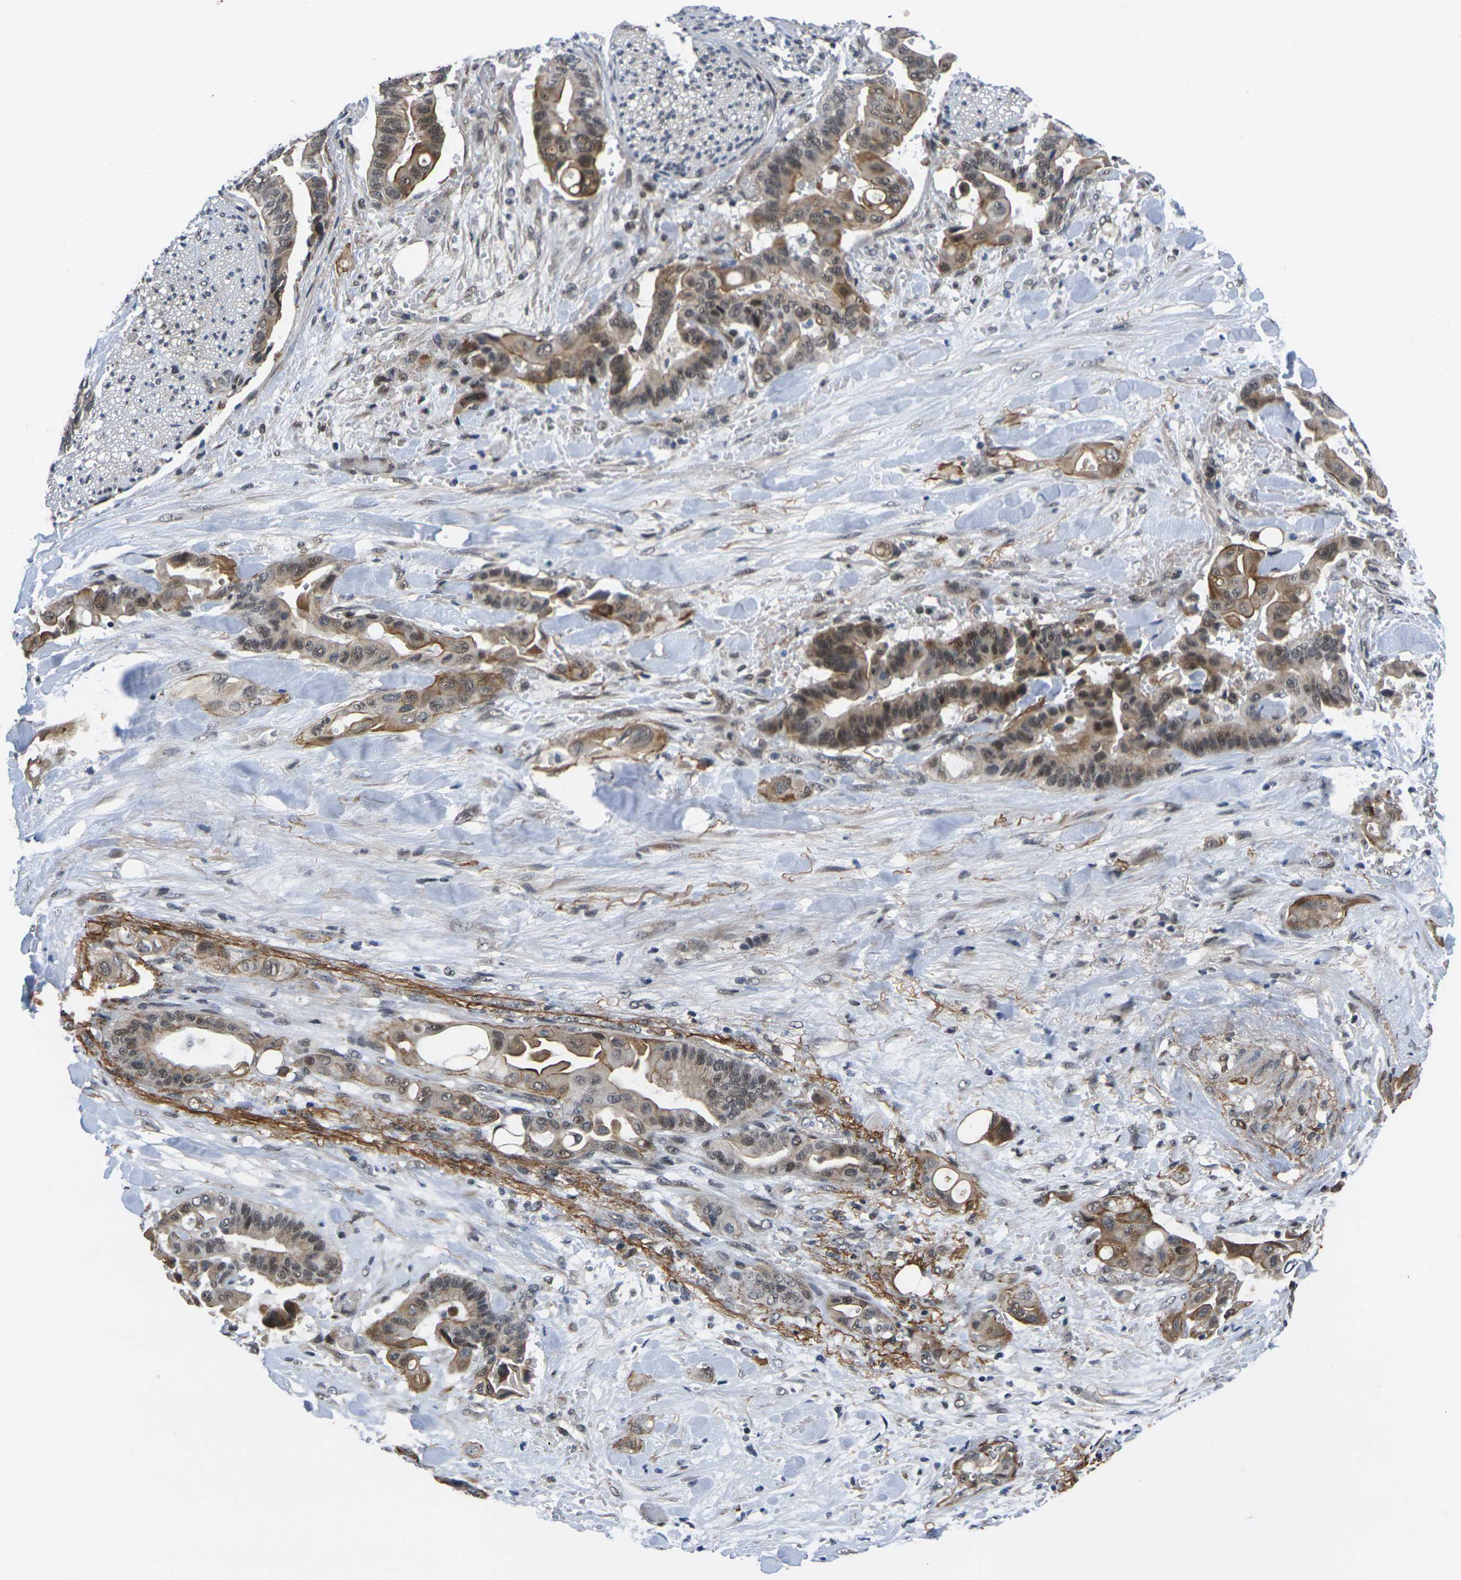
{"staining": {"intensity": "moderate", "quantity": ">75%", "location": "cytoplasmic/membranous,nuclear"}, "tissue": "liver cancer", "cell_type": "Tumor cells", "image_type": "cancer", "snomed": [{"axis": "morphology", "description": "Cholangiocarcinoma"}, {"axis": "topography", "description": "Liver"}], "caption": "Cholangiocarcinoma (liver) stained with immunohistochemistry (IHC) exhibits moderate cytoplasmic/membranous and nuclear expression in about >75% of tumor cells.", "gene": "RBM7", "patient": {"sex": "female", "age": 61}}